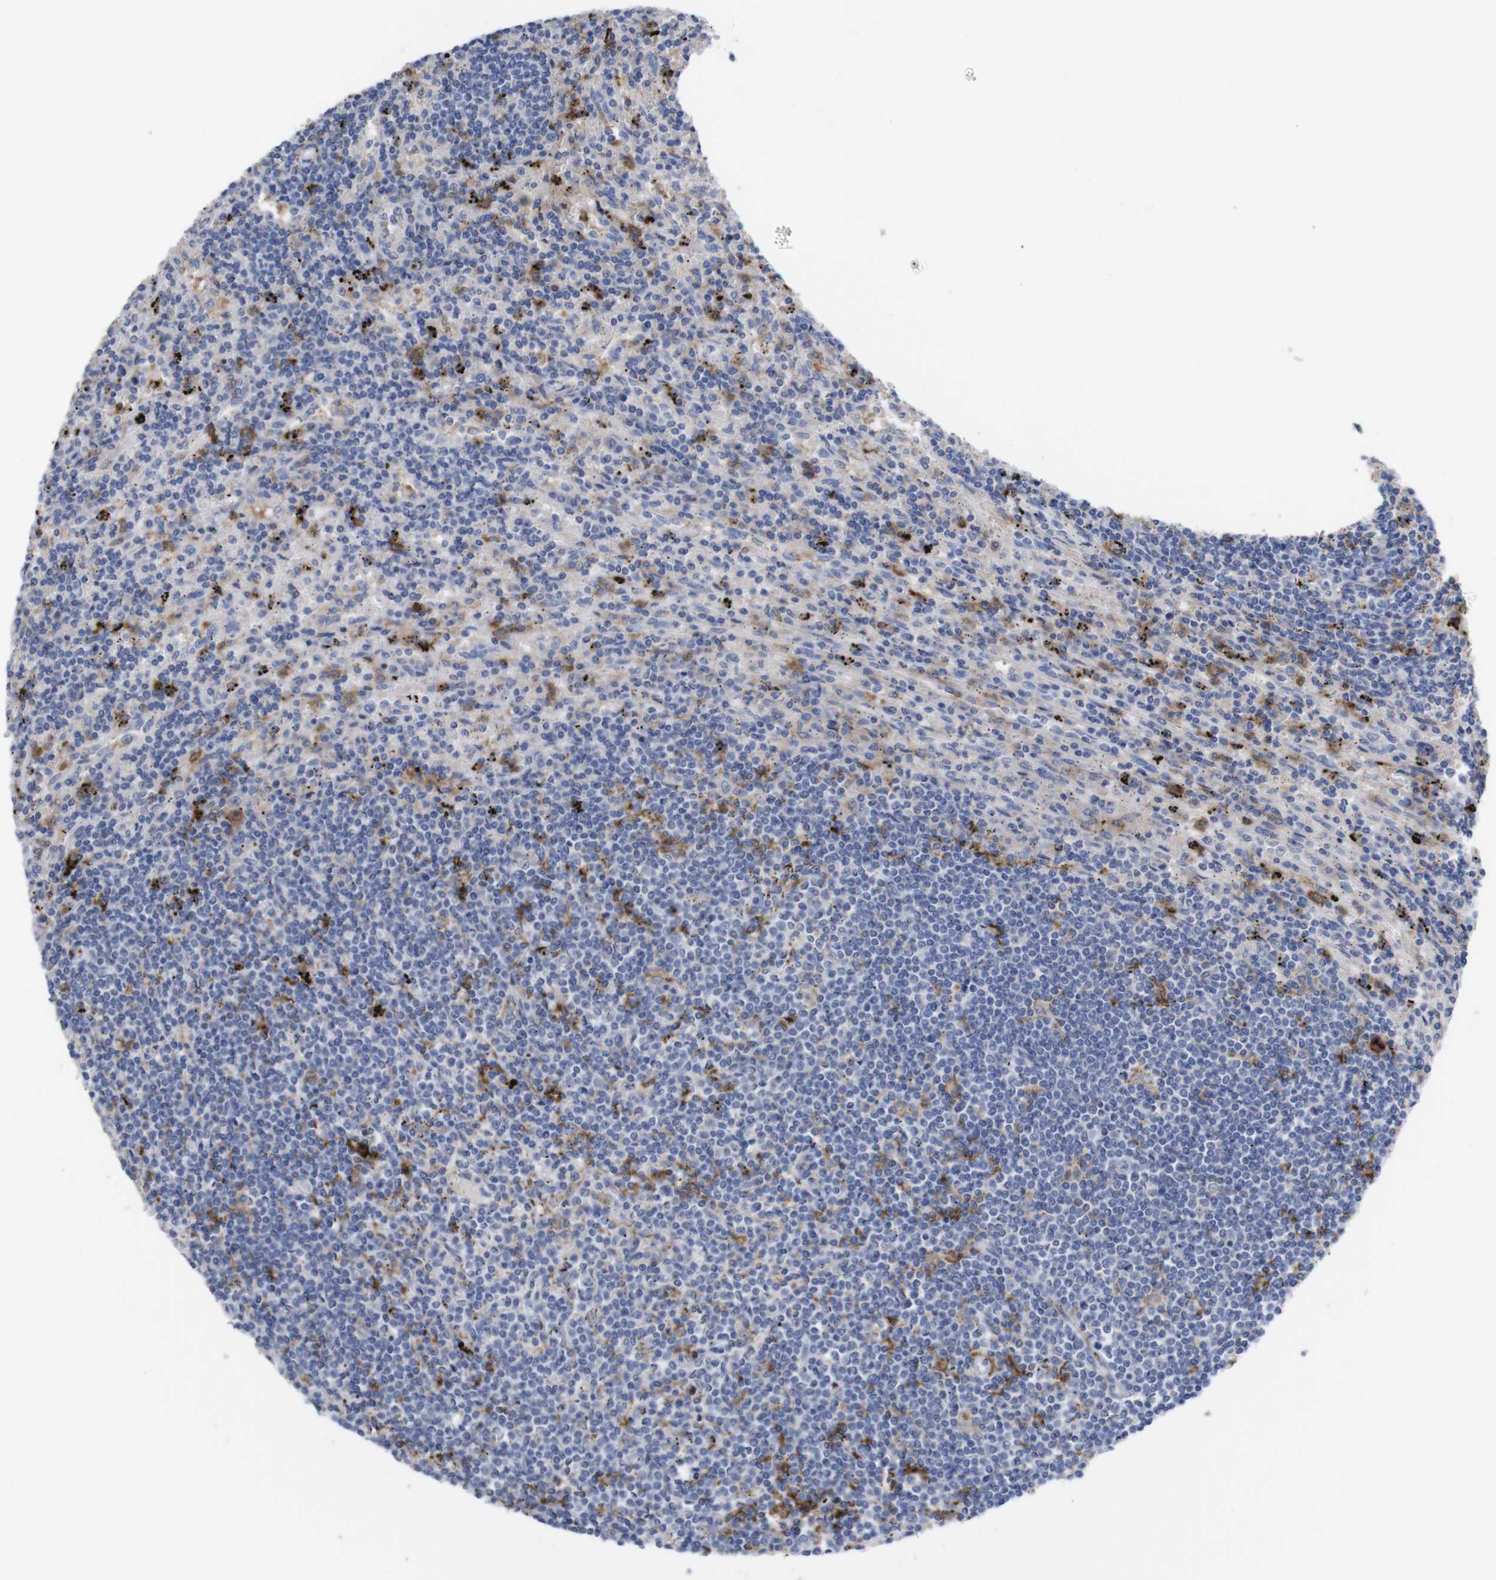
{"staining": {"intensity": "negative", "quantity": "none", "location": "none"}, "tissue": "lymphoma", "cell_type": "Tumor cells", "image_type": "cancer", "snomed": [{"axis": "morphology", "description": "Malignant lymphoma, non-Hodgkin's type, Low grade"}, {"axis": "topography", "description": "Spleen"}], "caption": "This is a image of immunohistochemistry staining of lymphoma, which shows no staining in tumor cells.", "gene": "C5AR1", "patient": {"sex": "male", "age": 76}}